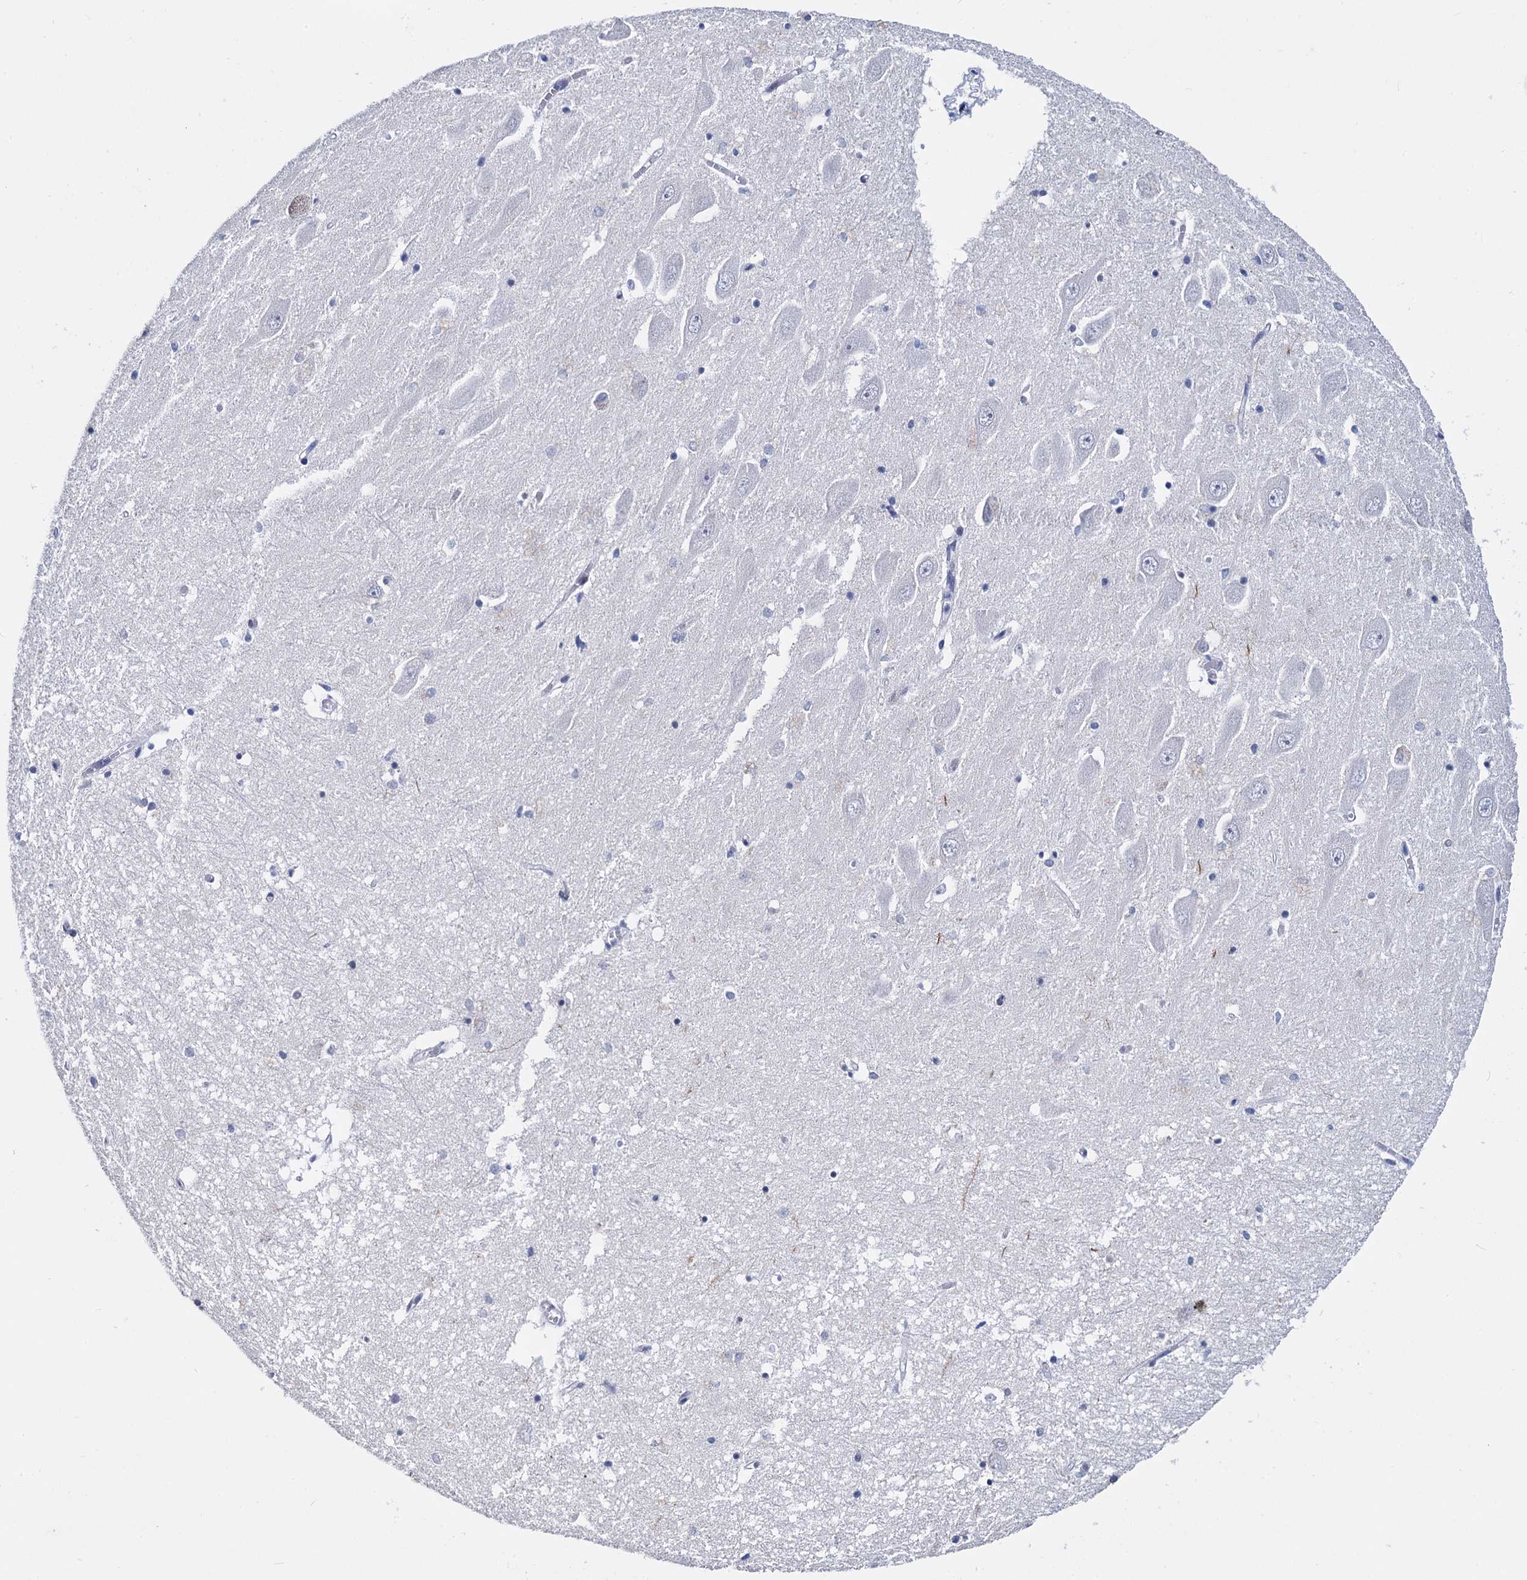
{"staining": {"intensity": "negative", "quantity": "none", "location": "none"}, "tissue": "hippocampus", "cell_type": "Glial cells", "image_type": "normal", "snomed": [{"axis": "morphology", "description": "Normal tissue, NOS"}, {"axis": "topography", "description": "Hippocampus"}], "caption": "Immunohistochemistry (IHC) image of benign human hippocampus stained for a protein (brown), which exhibits no expression in glial cells.", "gene": "MAGEA4", "patient": {"sex": "male", "age": 70}}